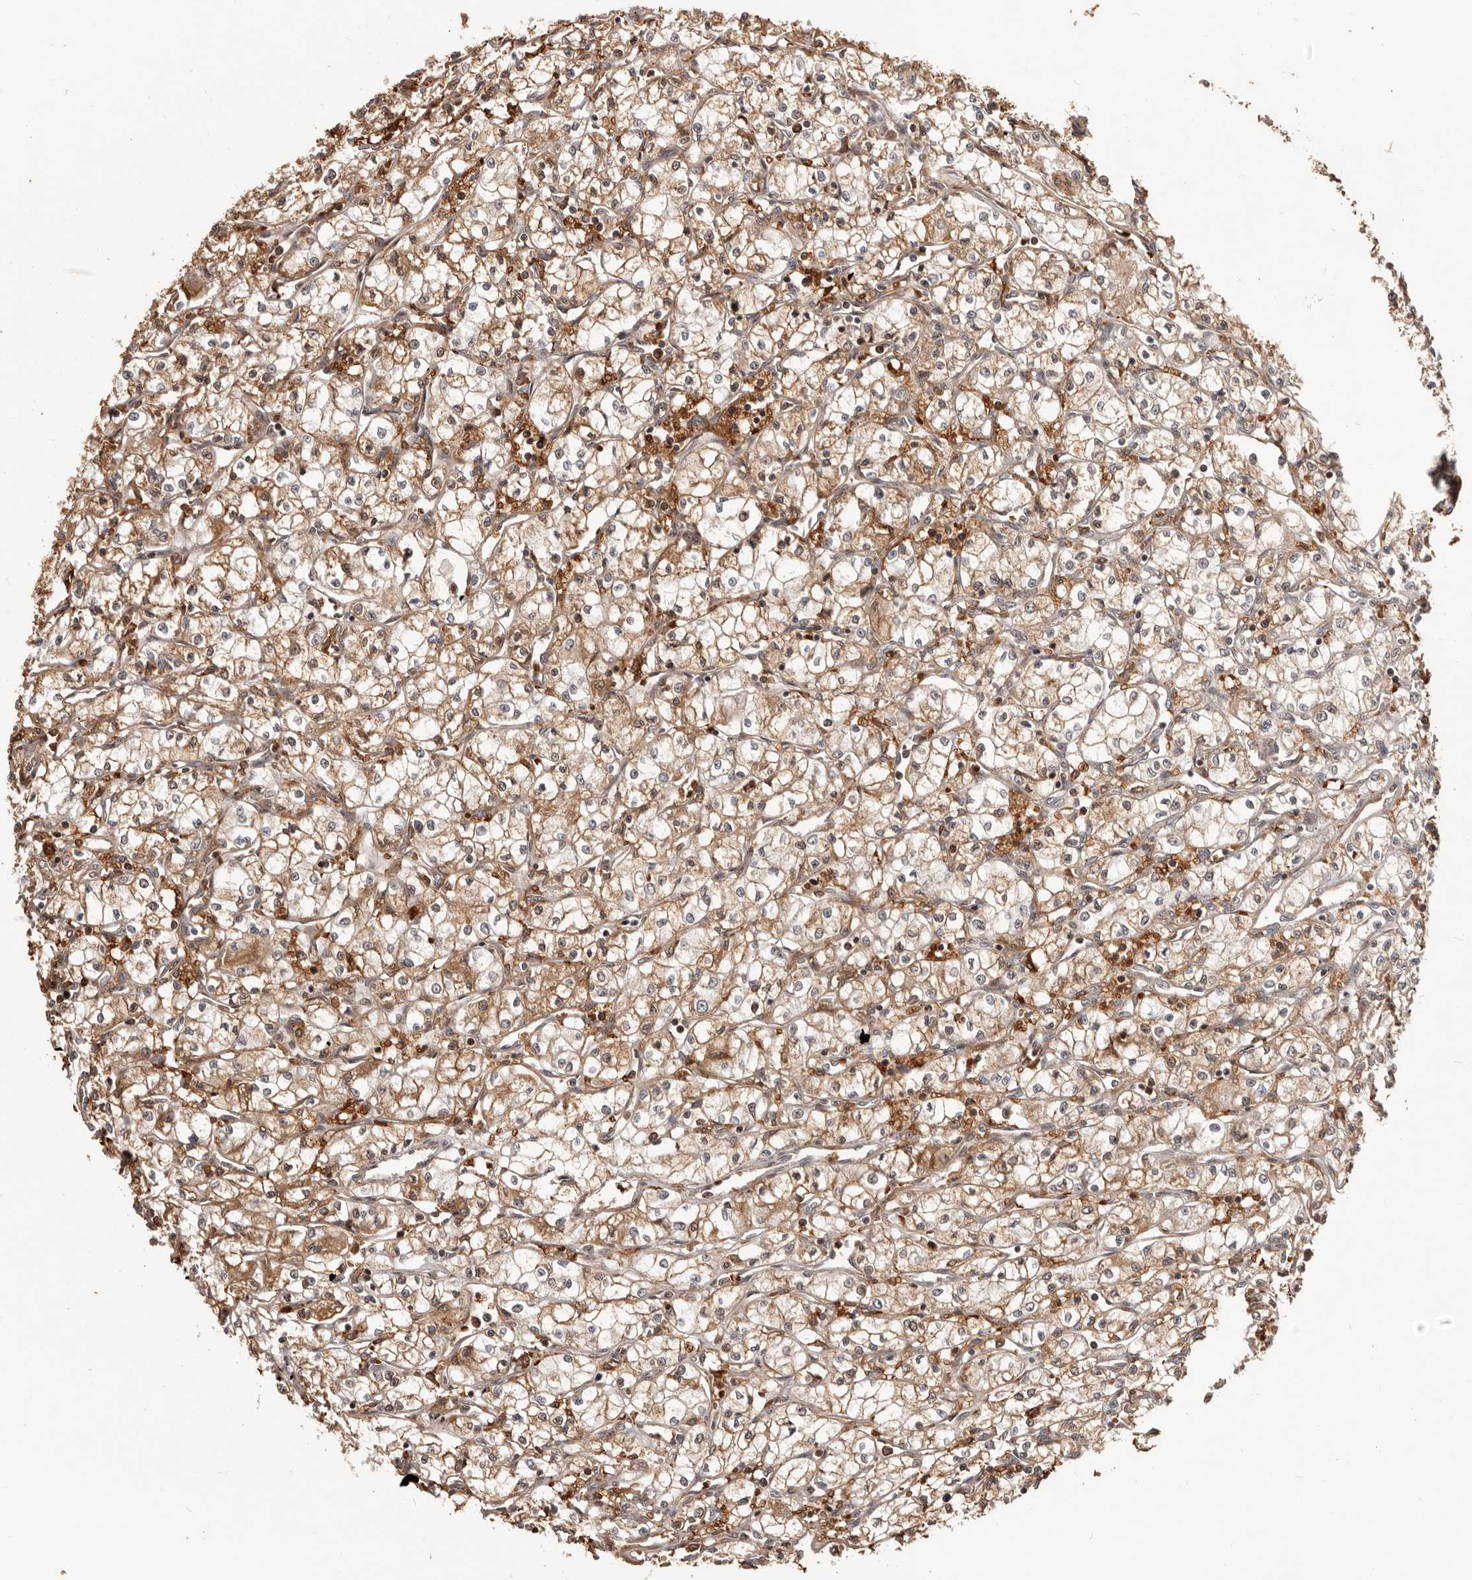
{"staining": {"intensity": "moderate", "quantity": ">75%", "location": "cytoplasmic/membranous"}, "tissue": "renal cancer", "cell_type": "Tumor cells", "image_type": "cancer", "snomed": [{"axis": "morphology", "description": "Adenocarcinoma, NOS"}, {"axis": "topography", "description": "Kidney"}], "caption": "Immunohistochemistry (DAB (3,3'-diaminobenzidine)) staining of human renal cancer demonstrates moderate cytoplasmic/membranous protein expression in about >75% of tumor cells.", "gene": "NCOA3", "patient": {"sex": "male", "age": 59}}